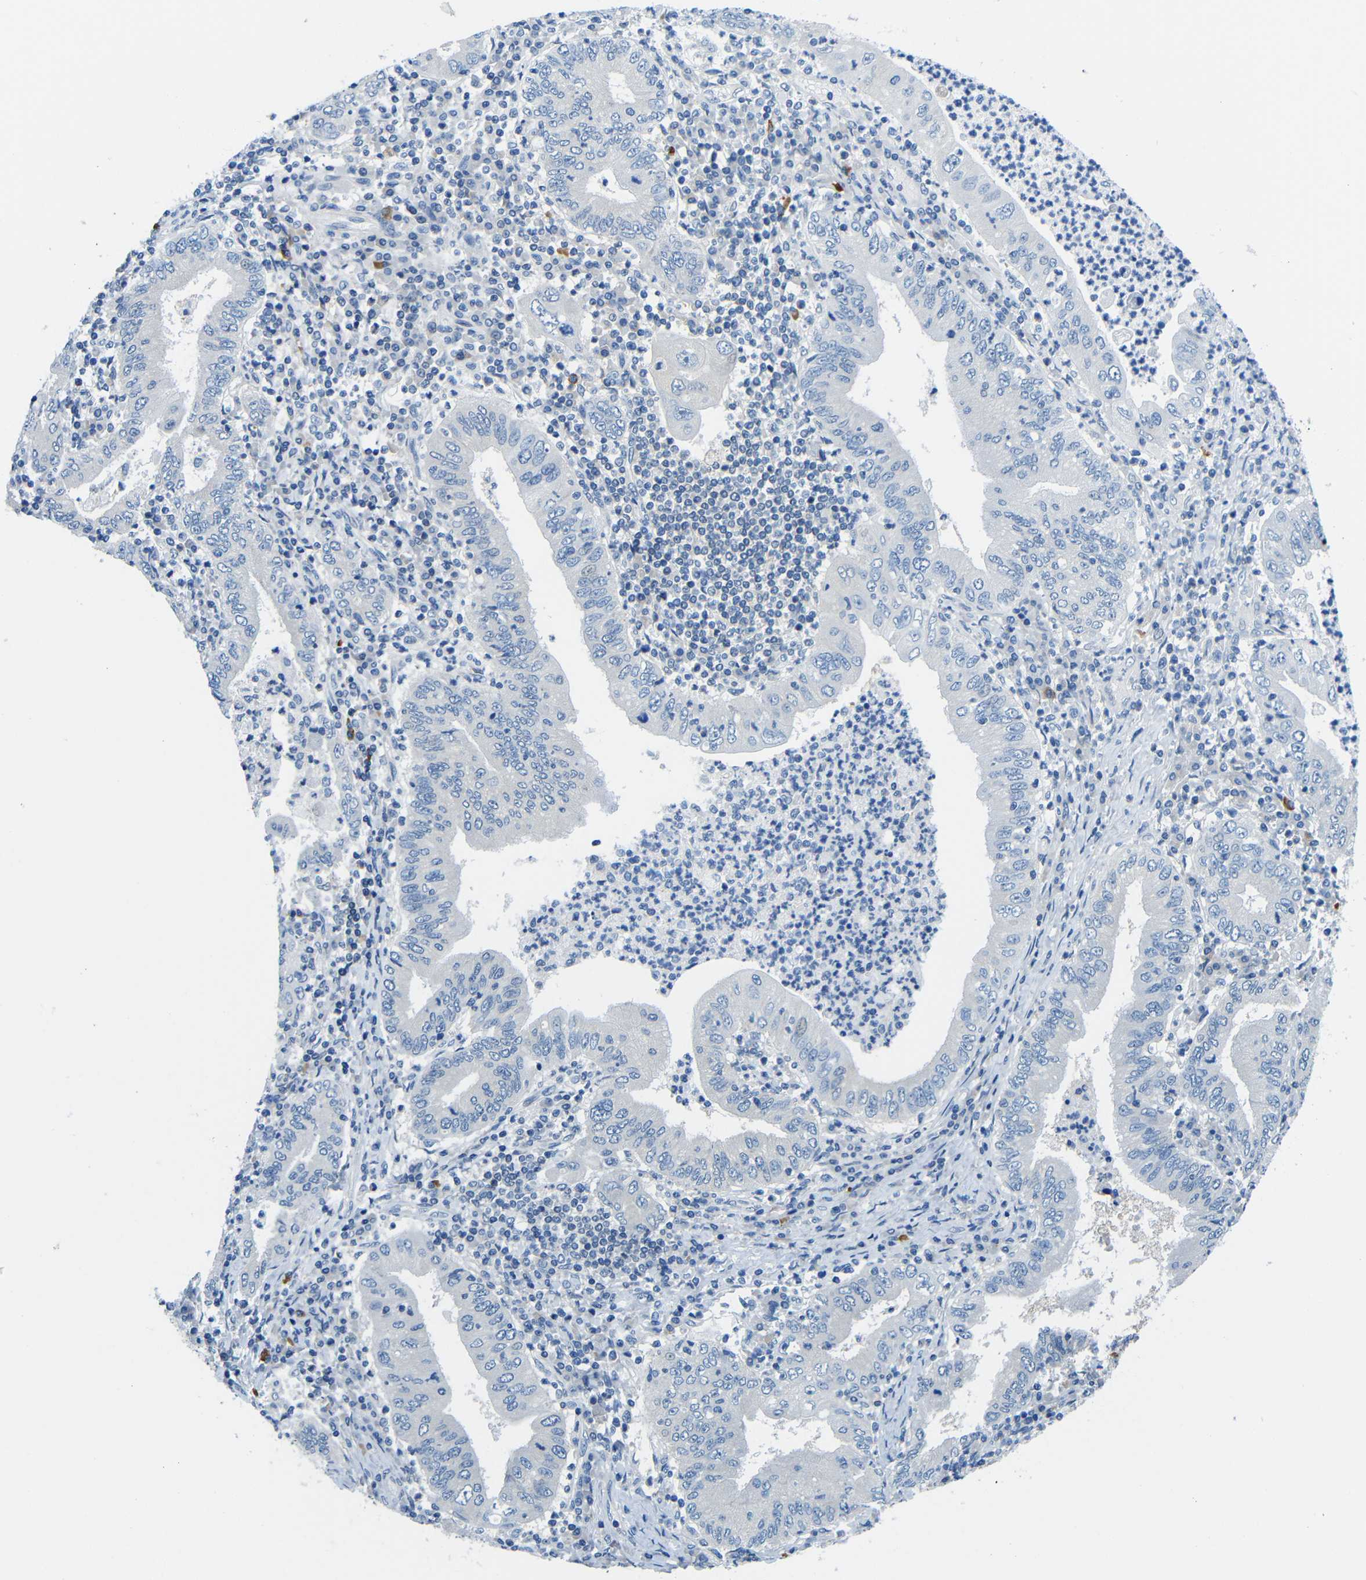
{"staining": {"intensity": "negative", "quantity": "none", "location": "none"}, "tissue": "stomach cancer", "cell_type": "Tumor cells", "image_type": "cancer", "snomed": [{"axis": "morphology", "description": "Normal tissue, NOS"}, {"axis": "morphology", "description": "Adenocarcinoma, NOS"}, {"axis": "topography", "description": "Esophagus"}, {"axis": "topography", "description": "Stomach, upper"}, {"axis": "topography", "description": "Peripheral nerve tissue"}], "caption": "An image of adenocarcinoma (stomach) stained for a protein exhibits no brown staining in tumor cells. (Stains: DAB IHC with hematoxylin counter stain, Microscopy: brightfield microscopy at high magnification).", "gene": "NEGR1", "patient": {"sex": "male", "age": 62}}